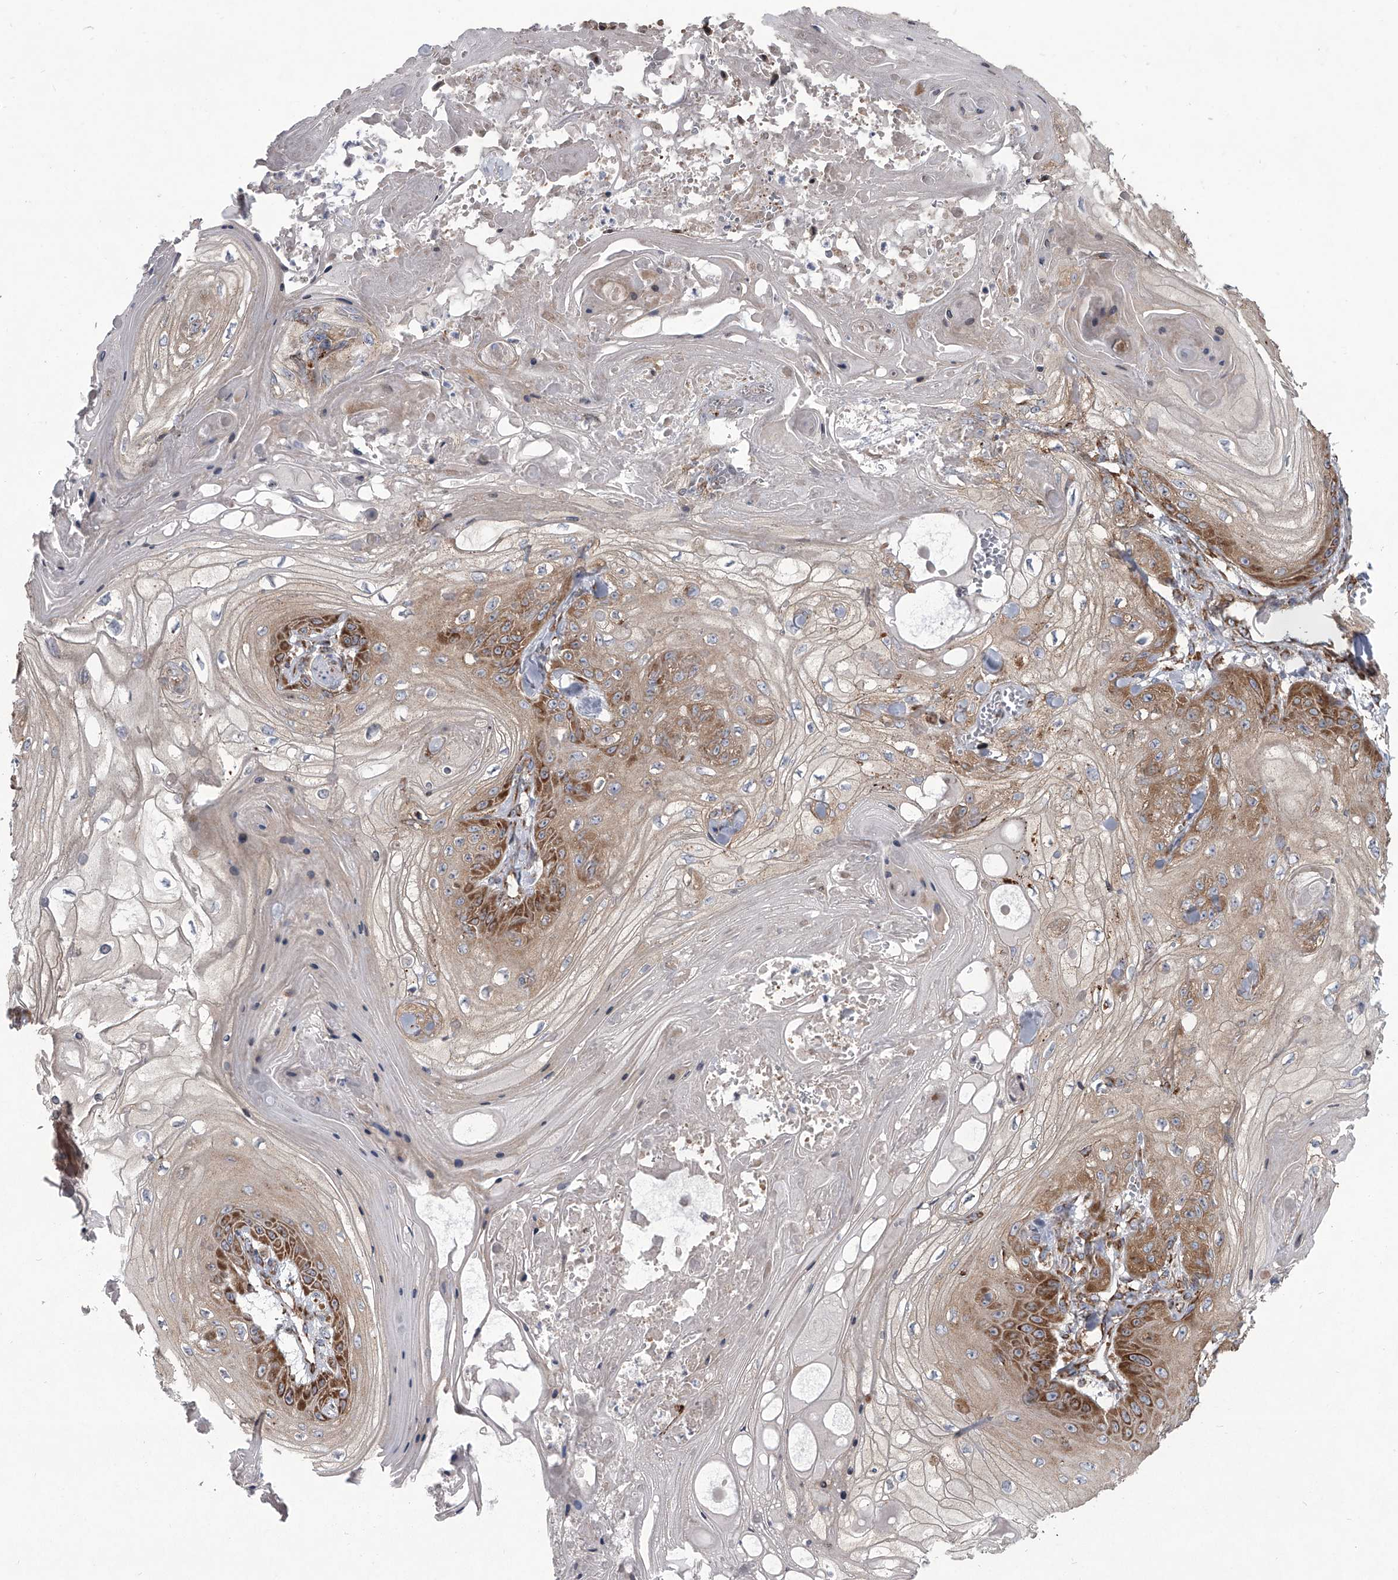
{"staining": {"intensity": "moderate", "quantity": ">75%", "location": "cytoplasmic/membranous"}, "tissue": "skin cancer", "cell_type": "Tumor cells", "image_type": "cancer", "snomed": [{"axis": "morphology", "description": "Squamous cell carcinoma, NOS"}, {"axis": "topography", "description": "Skin"}], "caption": "This is a histology image of immunohistochemistry (IHC) staining of skin squamous cell carcinoma, which shows moderate expression in the cytoplasmic/membranous of tumor cells.", "gene": "ZC3H15", "patient": {"sex": "male", "age": 74}}